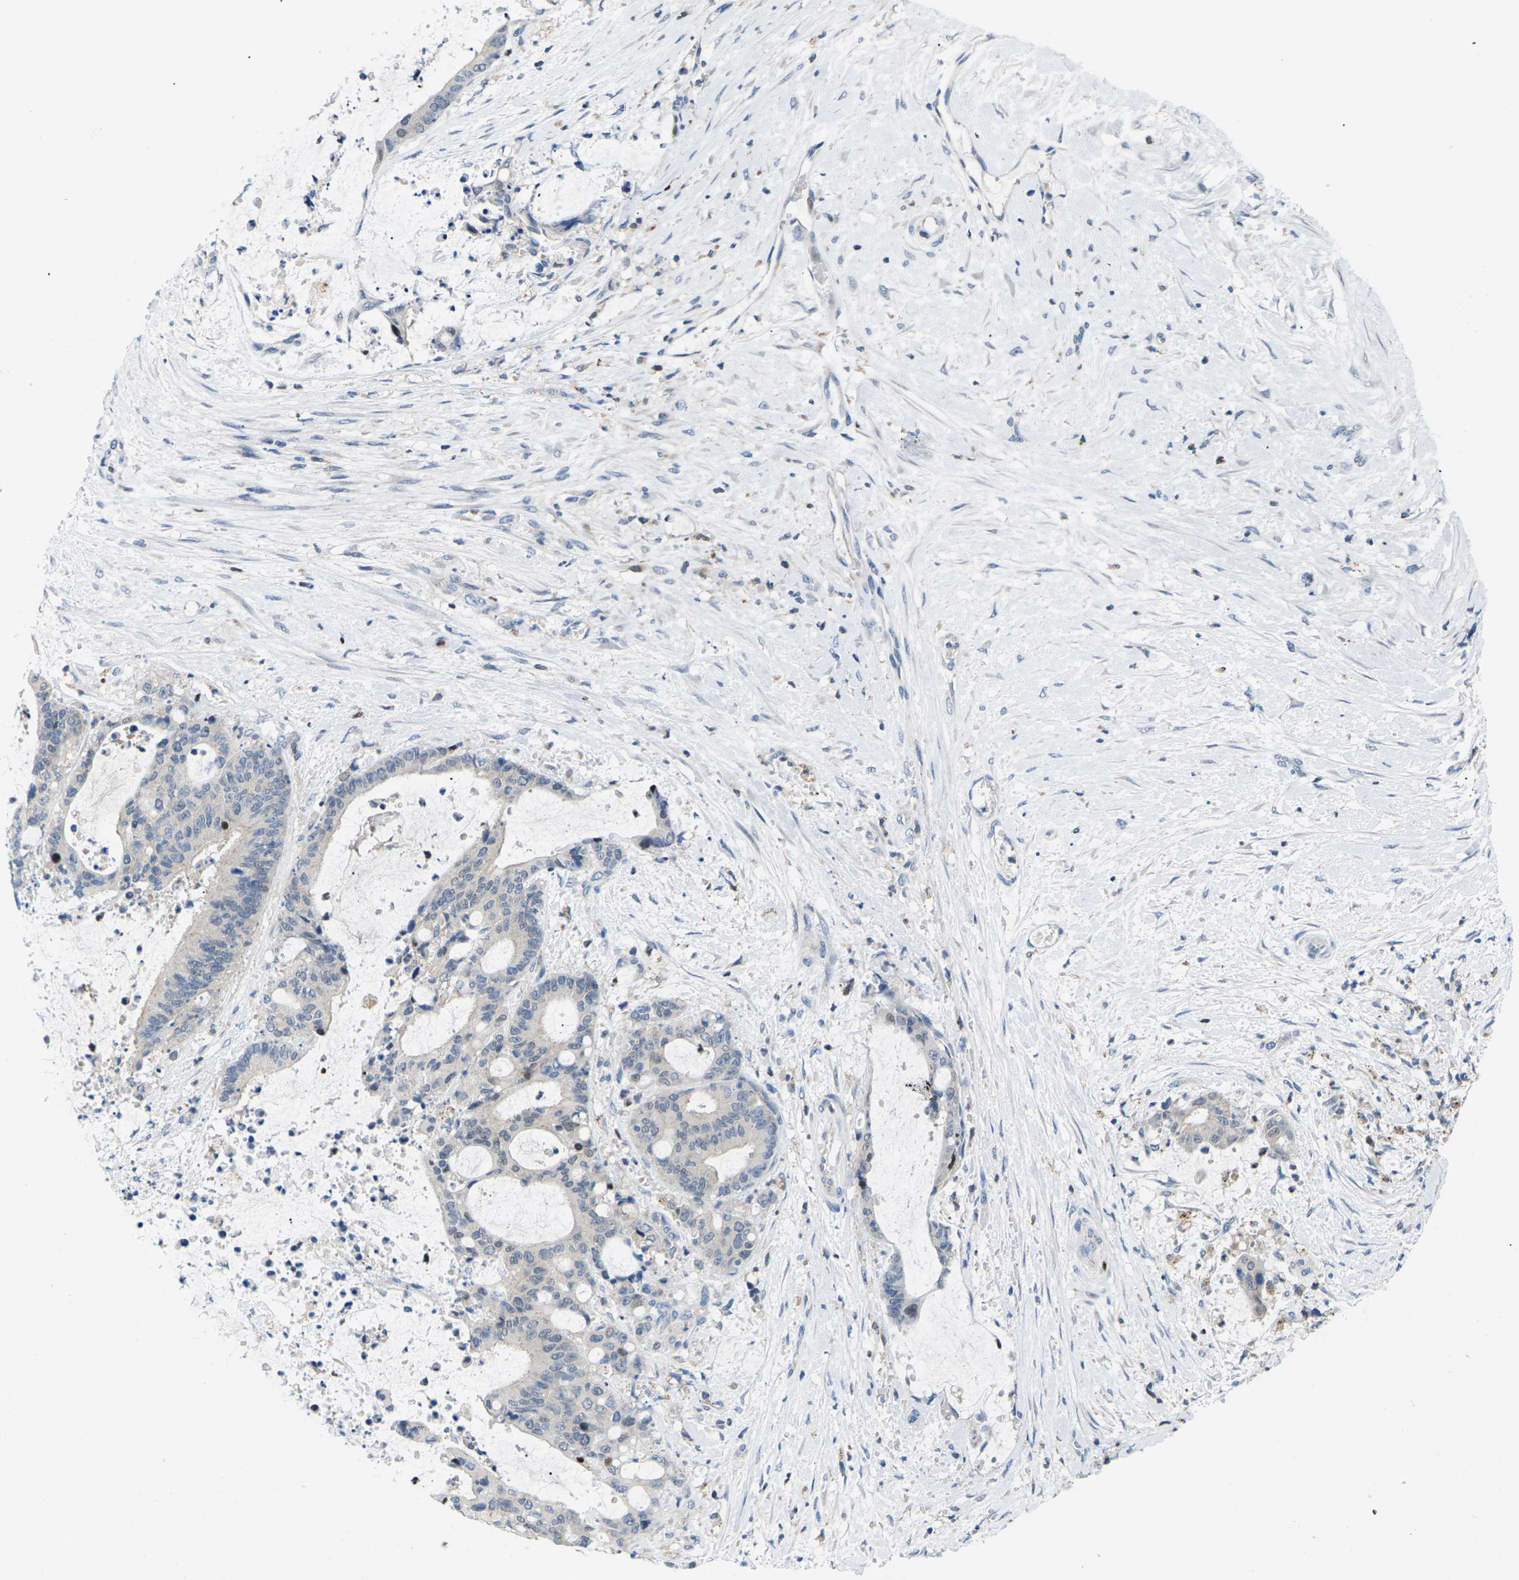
{"staining": {"intensity": "weak", "quantity": "25%-75%", "location": "cytoplasmic/membranous,nuclear"}, "tissue": "liver cancer", "cell_type": "Tumor cells", "image_type": "cancer", "snomed": [{"axis": "morphology", "description": "Normal tissue, NOS"}, {"axis": "morphology", "description": "Cholangiocarcinoma"}, {"axis": "topography", "description": "Liver"}, {"axis": "topography", "description": "Peripheral nerve tissue"}], "caption": "A photomicrograph of cholangiocarcinoma (liver) stained for a protein displays weak cytoplasmic/membranous and nuclear brown staining in tumor cells.", "gene": "RPS6KA3", "patient": {"sex": "female", "age": 73}}